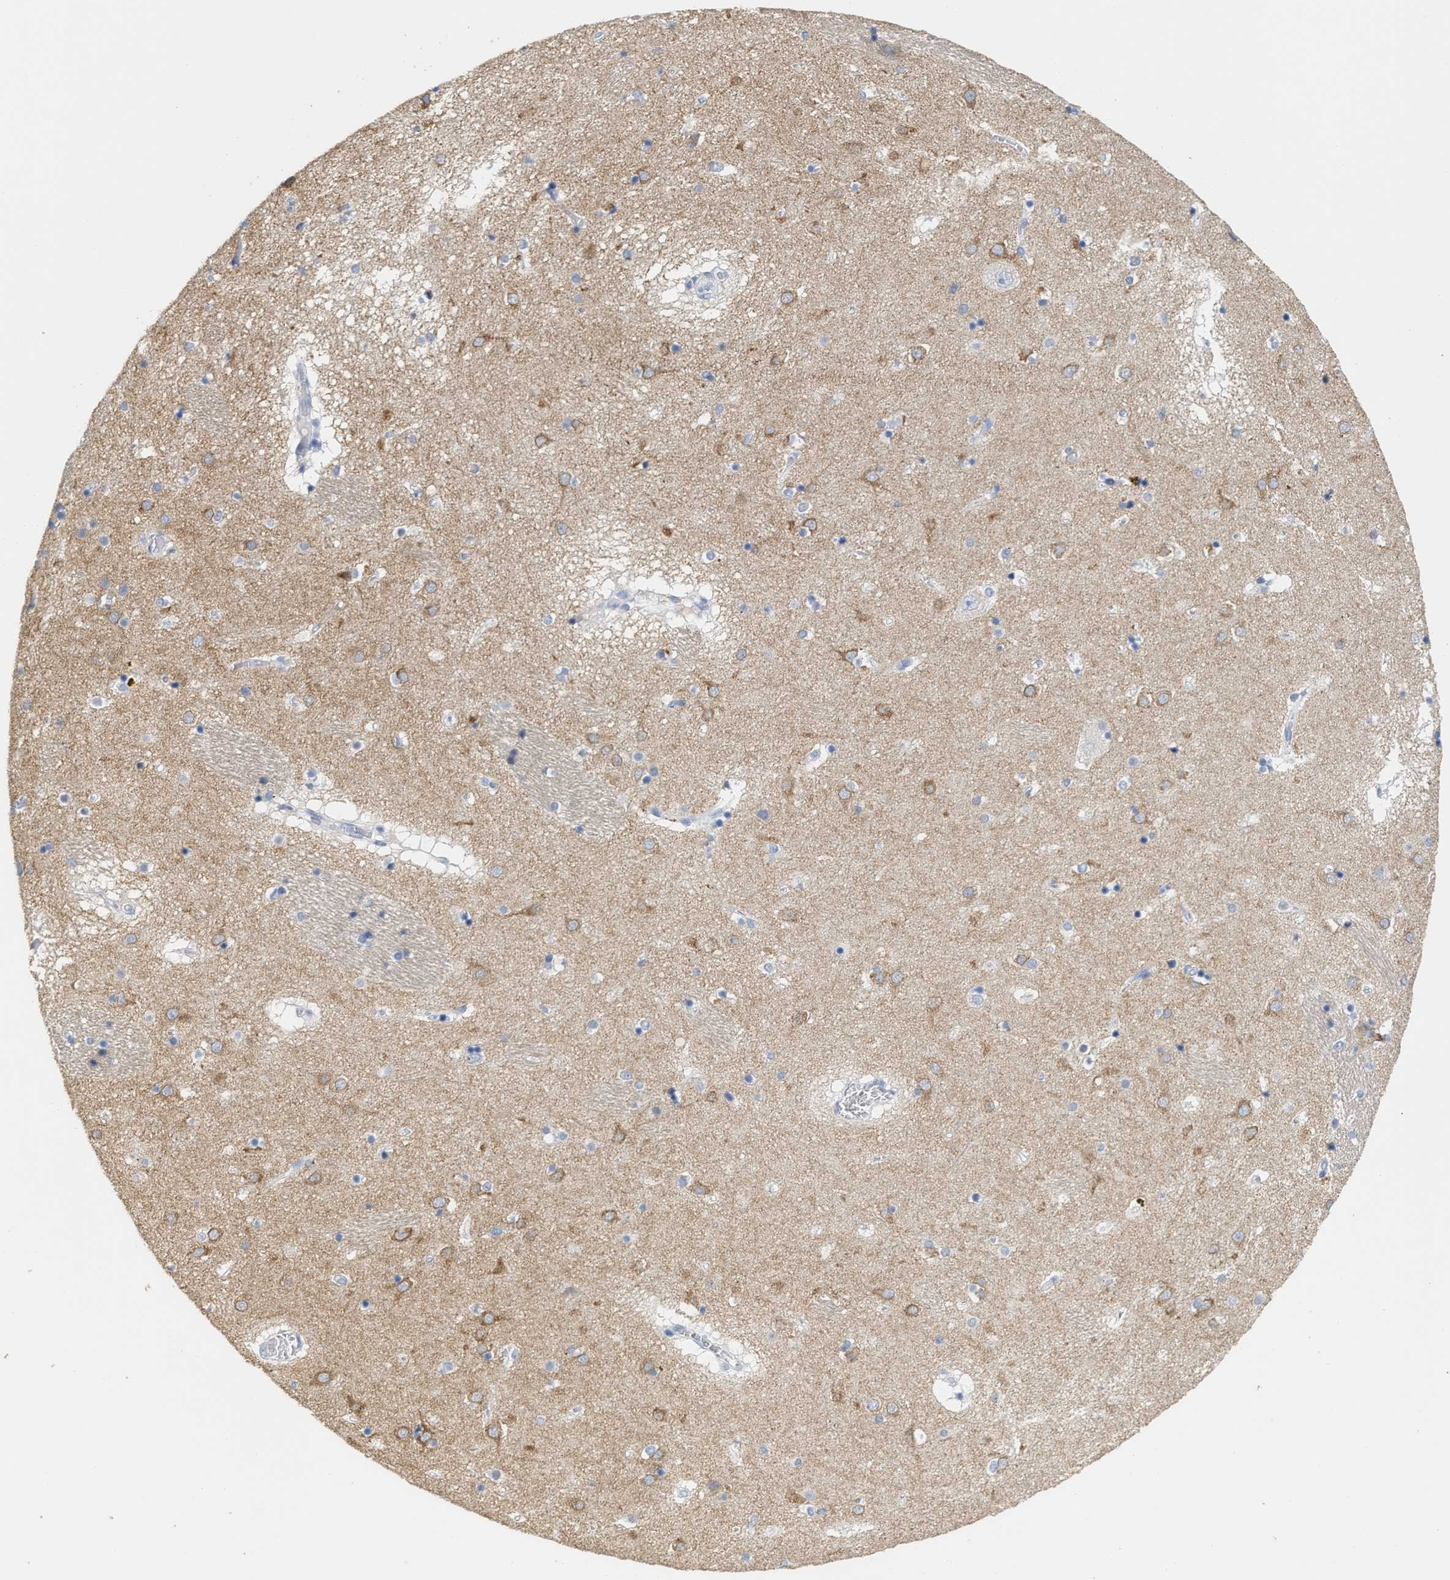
{"staining": {"intensity": "negative", "quantity": "none", "location": "none"}, "tissue": "caudate", "cell_type": "Glial cells", "image_type": "normal", "snomed": [{"axis": "morphology", "description": "Normal tissue, NOS"}, {"axis": "topography", "description": "Lateral ventricle wall"}], "caption": "The image exhibits no significant staining in glial cells of caudate.", "gene": "RYR2", "patient": {"sex": "male", "age": 70}}